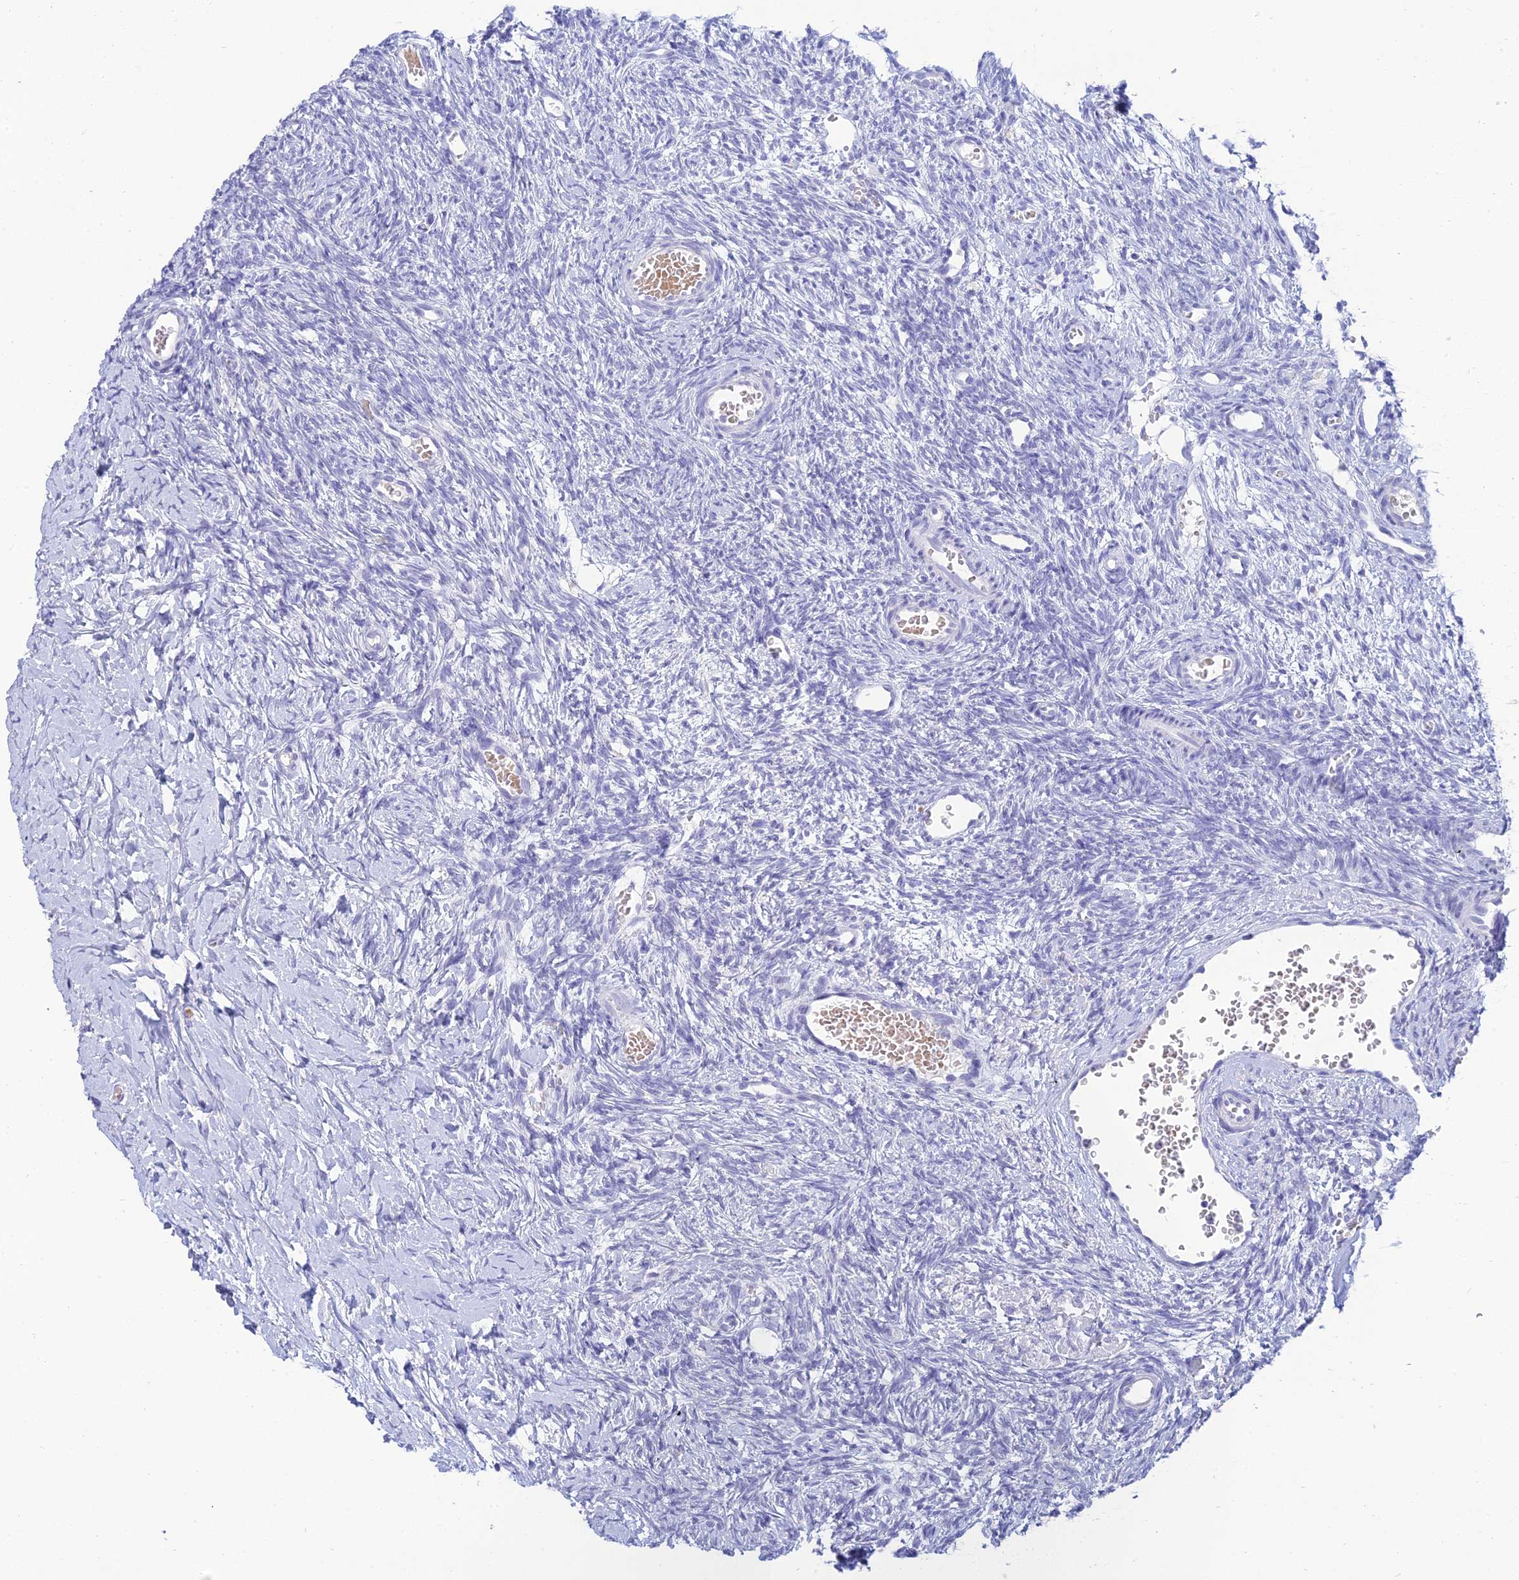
{"staining": {"intensity": "negative", "quantity": "none", "location": "none"}, "tissue": "ovary", "cell_type": "Follicle cells", "image_type": "normal", "snomed": [{"axis": "morphology", "description": "Normal tissue, NOS"}, {"axis": "topography", "description": "Ovary"}], "caption": "IHC image of benign ovary: human ovary stained with DAB reveals no significant protein expression in follicle cells.", "gene": "MAL2", "patient": {"sex": "female", "age": 39}}